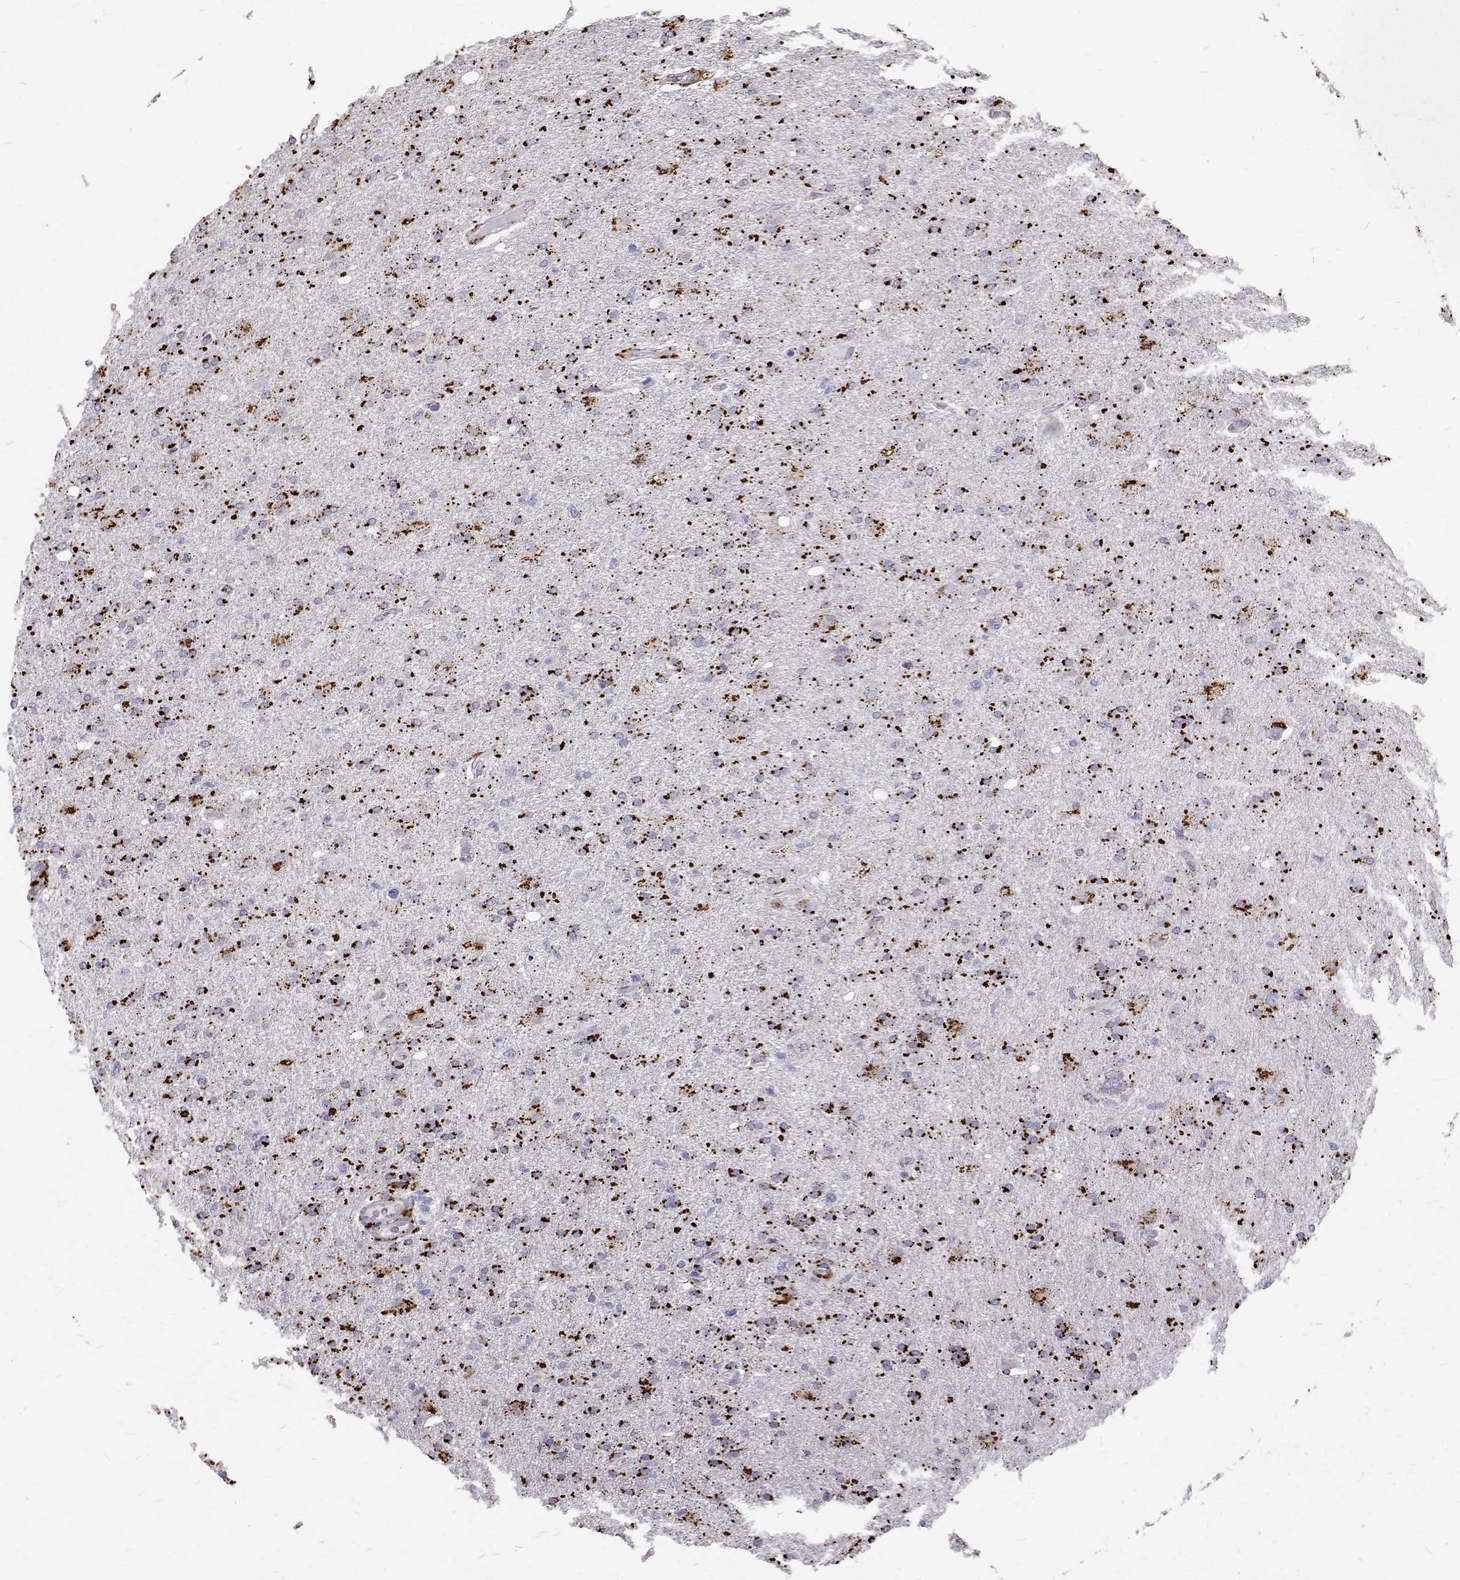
{"staining": {"intensity": "strong", "quantity": "25%-75%", "location": "cytoplasmic/membranous"}, "tissue": "glioma", "cell_type": "Tumor cells", "image_type": "cancer", "snomed": [{"axis": "morphology", "description": "Glioma, malignant, High grade"}, {"axis": "topography", "description": "Cerebral cortex"}], "caption": "The photomicrograph demonstrates immunohistochemical staining of glioma. There is strong cytoplasmic/membranous staining is identified in approximately 25%-75% of tumor cells. The protein is shown in brown color, while the nuclei are stained blue.", "gene": "TPP1", "patient": {"sex": "male", "age": 70}}